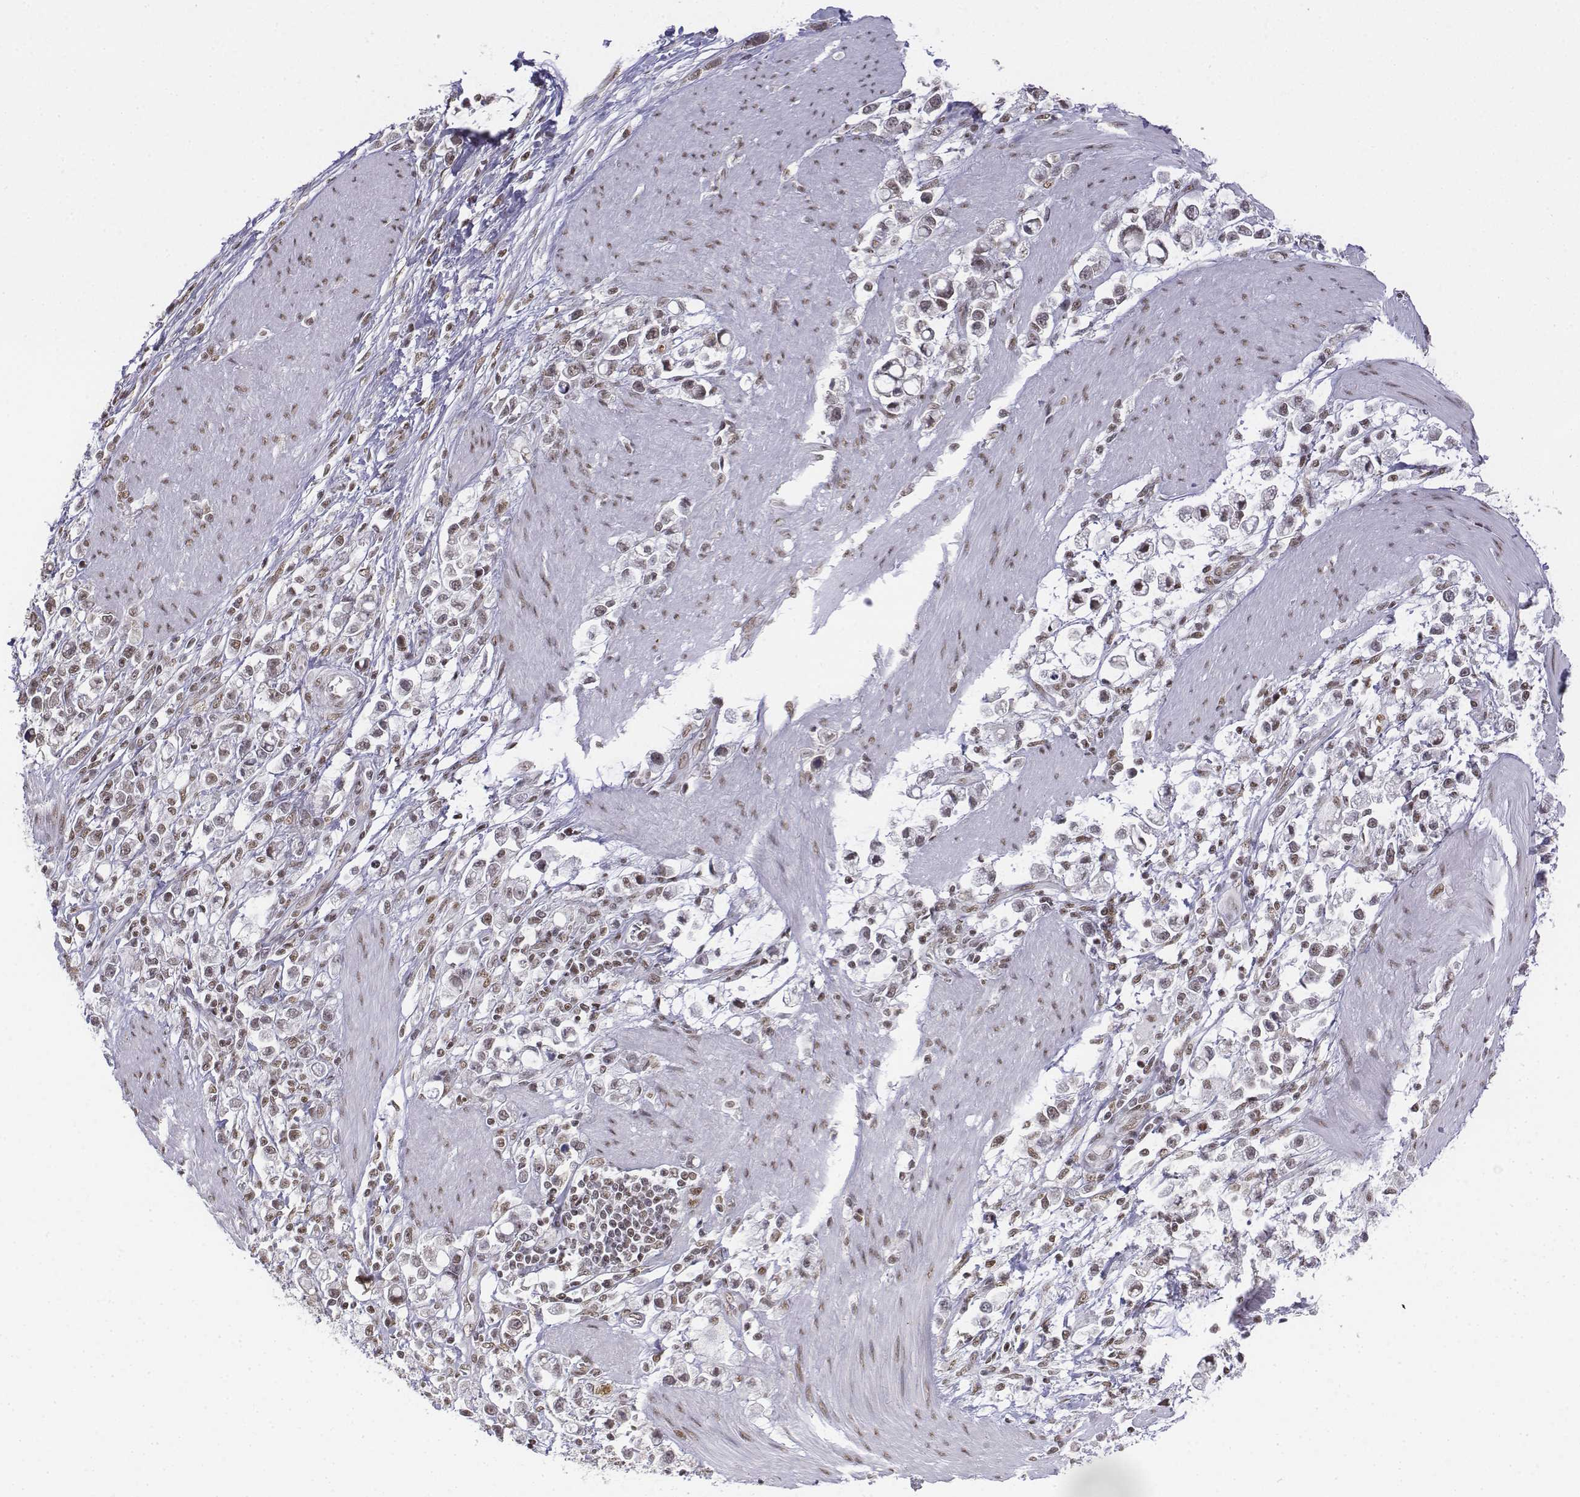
{"staining": {"intensity": "weak", "quantity": ">75%", "location": "nuclear"}, "tissue": "stomach cancer", "cell_type": "Tumor cells", "image_type": "cancer", "snomed": [{"axis": "morphology", "description": "Adenocarcinoma, NOS"}, {"axis": "topography", "description": "Stomach"}], "caption": "Protein staining by immunohistochemistry reveals weak nuclear positivity in about >75% of tumor cells in stomach cancer. (DAB (3,3'-diaminobenzidine) IHC with brightfield microscopy, high magnification).", "gene": "SETD1A", "patient": {"sex": "male", "age": 63}}